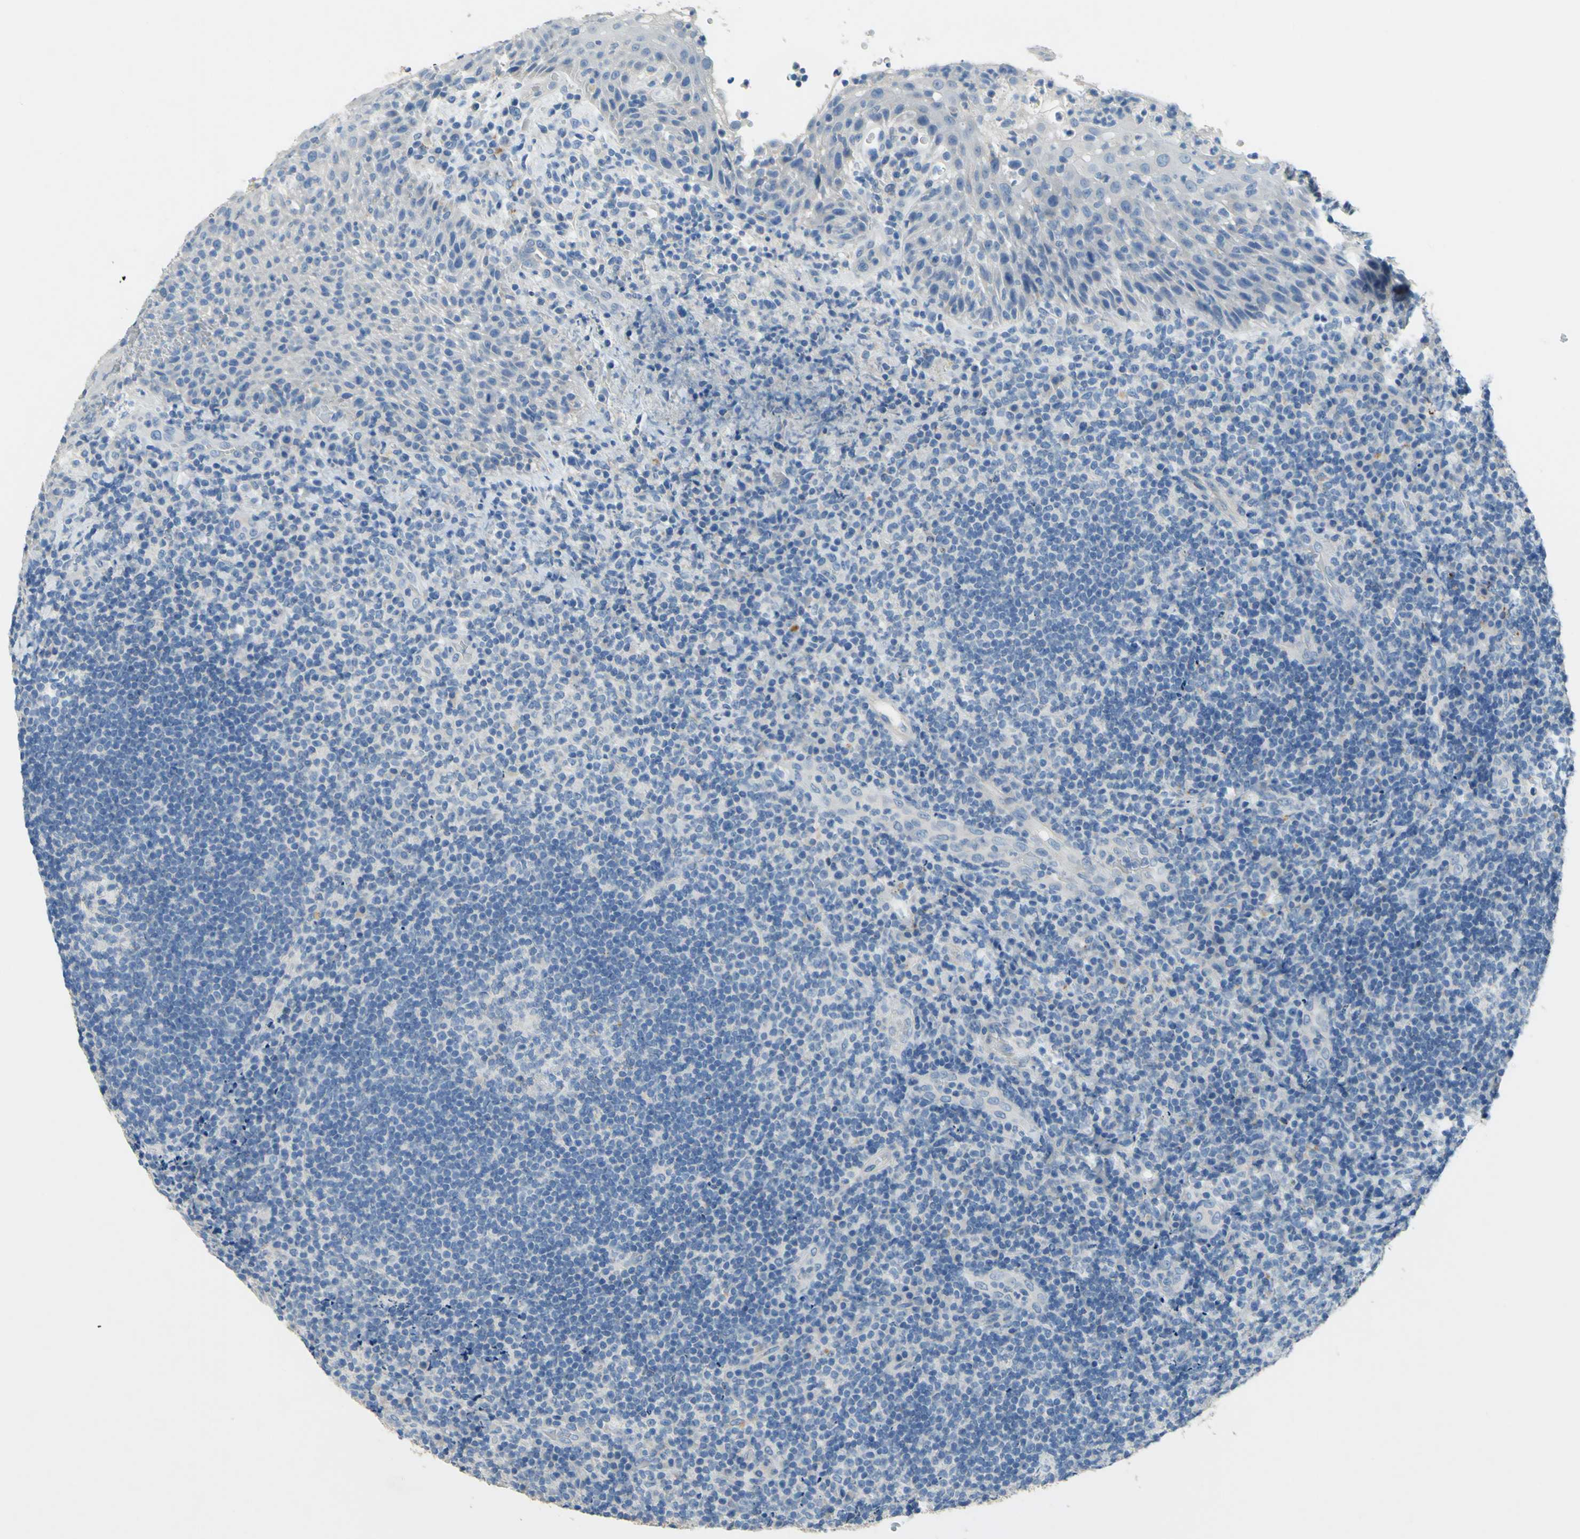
{"staining": {"intensity": "negative", "quantity": "none", "location": "none"}, "tissue": "lymphoma", "cell_type": "Tumor cells", "image_type": "cancer", "snomed": [{"axis": "morphology", "description": "Malignant lymphoma, non-Hodgkin's type, High grade"}, {"axis": "topography", "description": "Tonsil"}], "caption": "Tumor cells show no significant protein staining in high-grade malignant lymphoma, non-Hodgkin's type. The staining is performed using DAB brown chromogen with nuclei counter-stained in using hematoxylin.", "gene": "CDH10", "patient": {"sex": "female", "age": 36}}